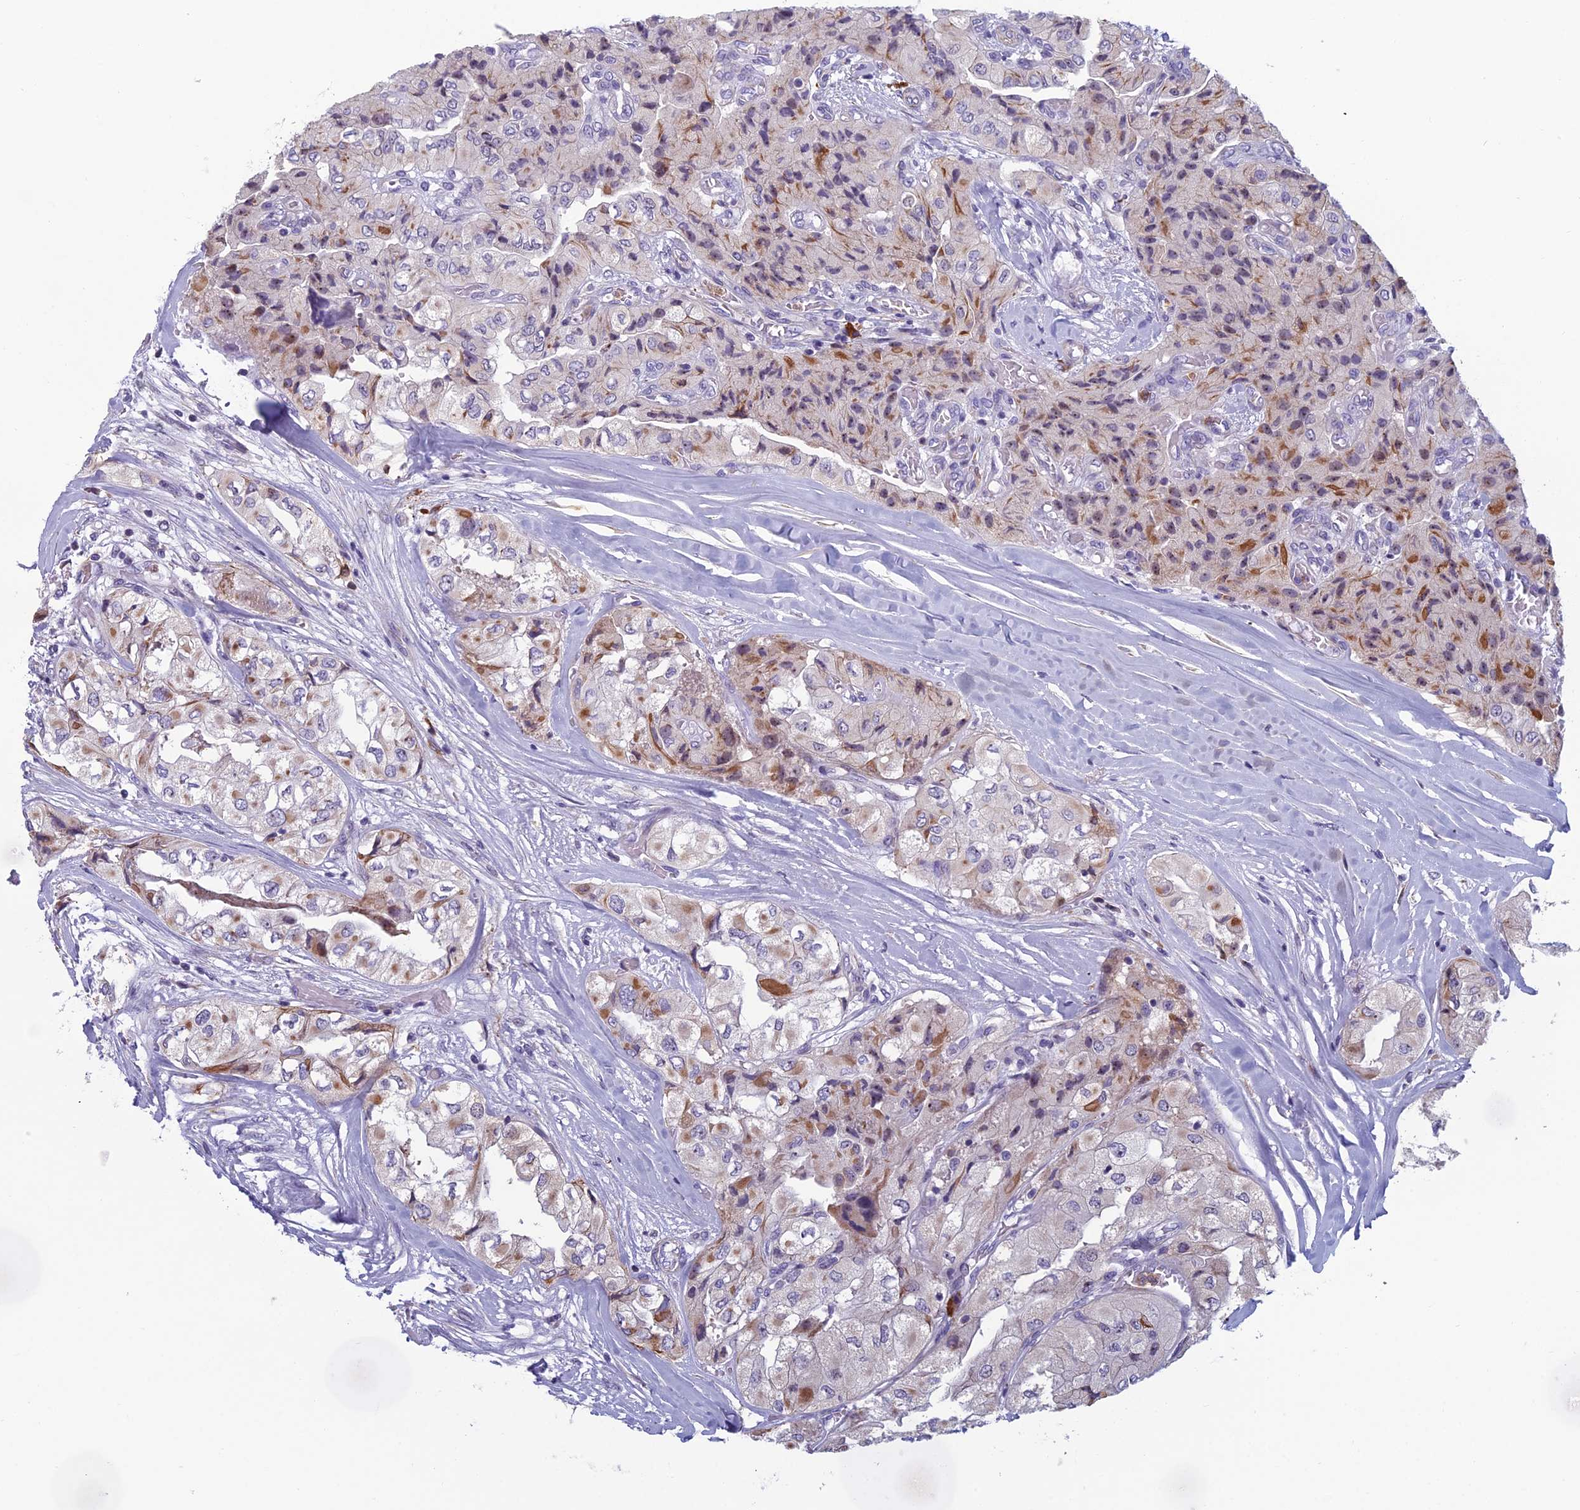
{"staining": {"intensity": "moderate", "quantity": "25%-75%", "location": "cytoplasmic/membranous,nuclear"}, "tissue": "head and neck cancer", "cell_type": "Tumor cells", "image_type": "cancer", "snomed": [{"axis": "morphology", "description": "Adenocarcinoma, NOS"}, {"axis": "topography", "description": "Head-Neck"}], "caption": "Immunohistochemical staining of head and neck cancer (adenocarcinoma) demonstrates moderate cytoplasmic/membranous and nuclear protein staining in about 25%-75% of tumor cells.", "gene": "NOC2L", "patient": {"sex": "male", "age": 66}}